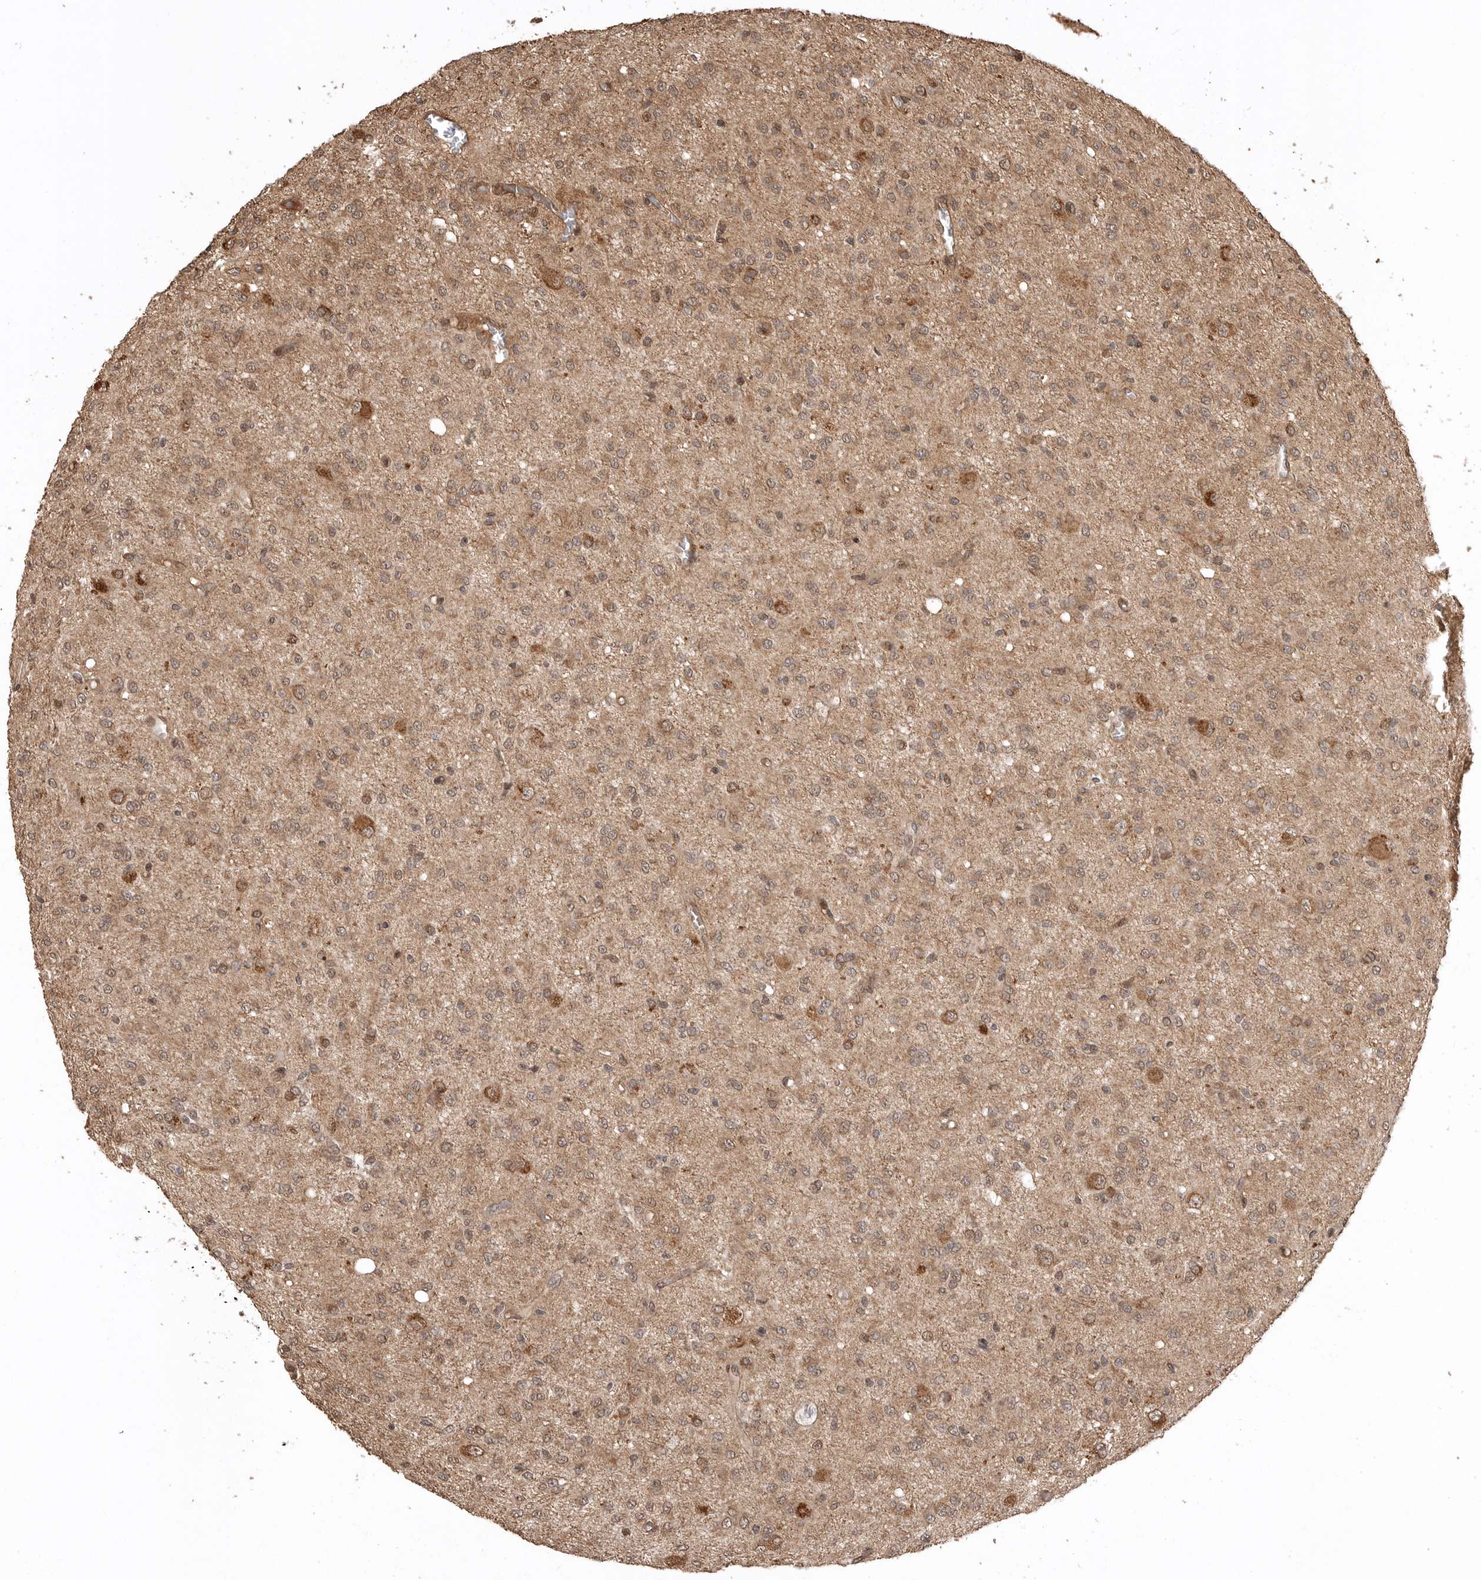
{"staining": {"intensity": "moderate", "quantity": ">75%", "location": "cytoplasmic/membranous"}, "tissue": "glioma", "cell_type": "Tumor cells", "image_type": "cancer", "snomed": [{"axis": "morphology", "description": "Glioma, malignant, High grade"}, {"axis": "topography", "description": "Brain"}], "caption": "Brown immunohistochemical staining in high-grade glioma (malignant) exhibits moderate cytoplasmic/membranous expression in about >75% of tumor cells.", "gene": "BOC", "patient": {"sex": "female", "age": 59}}